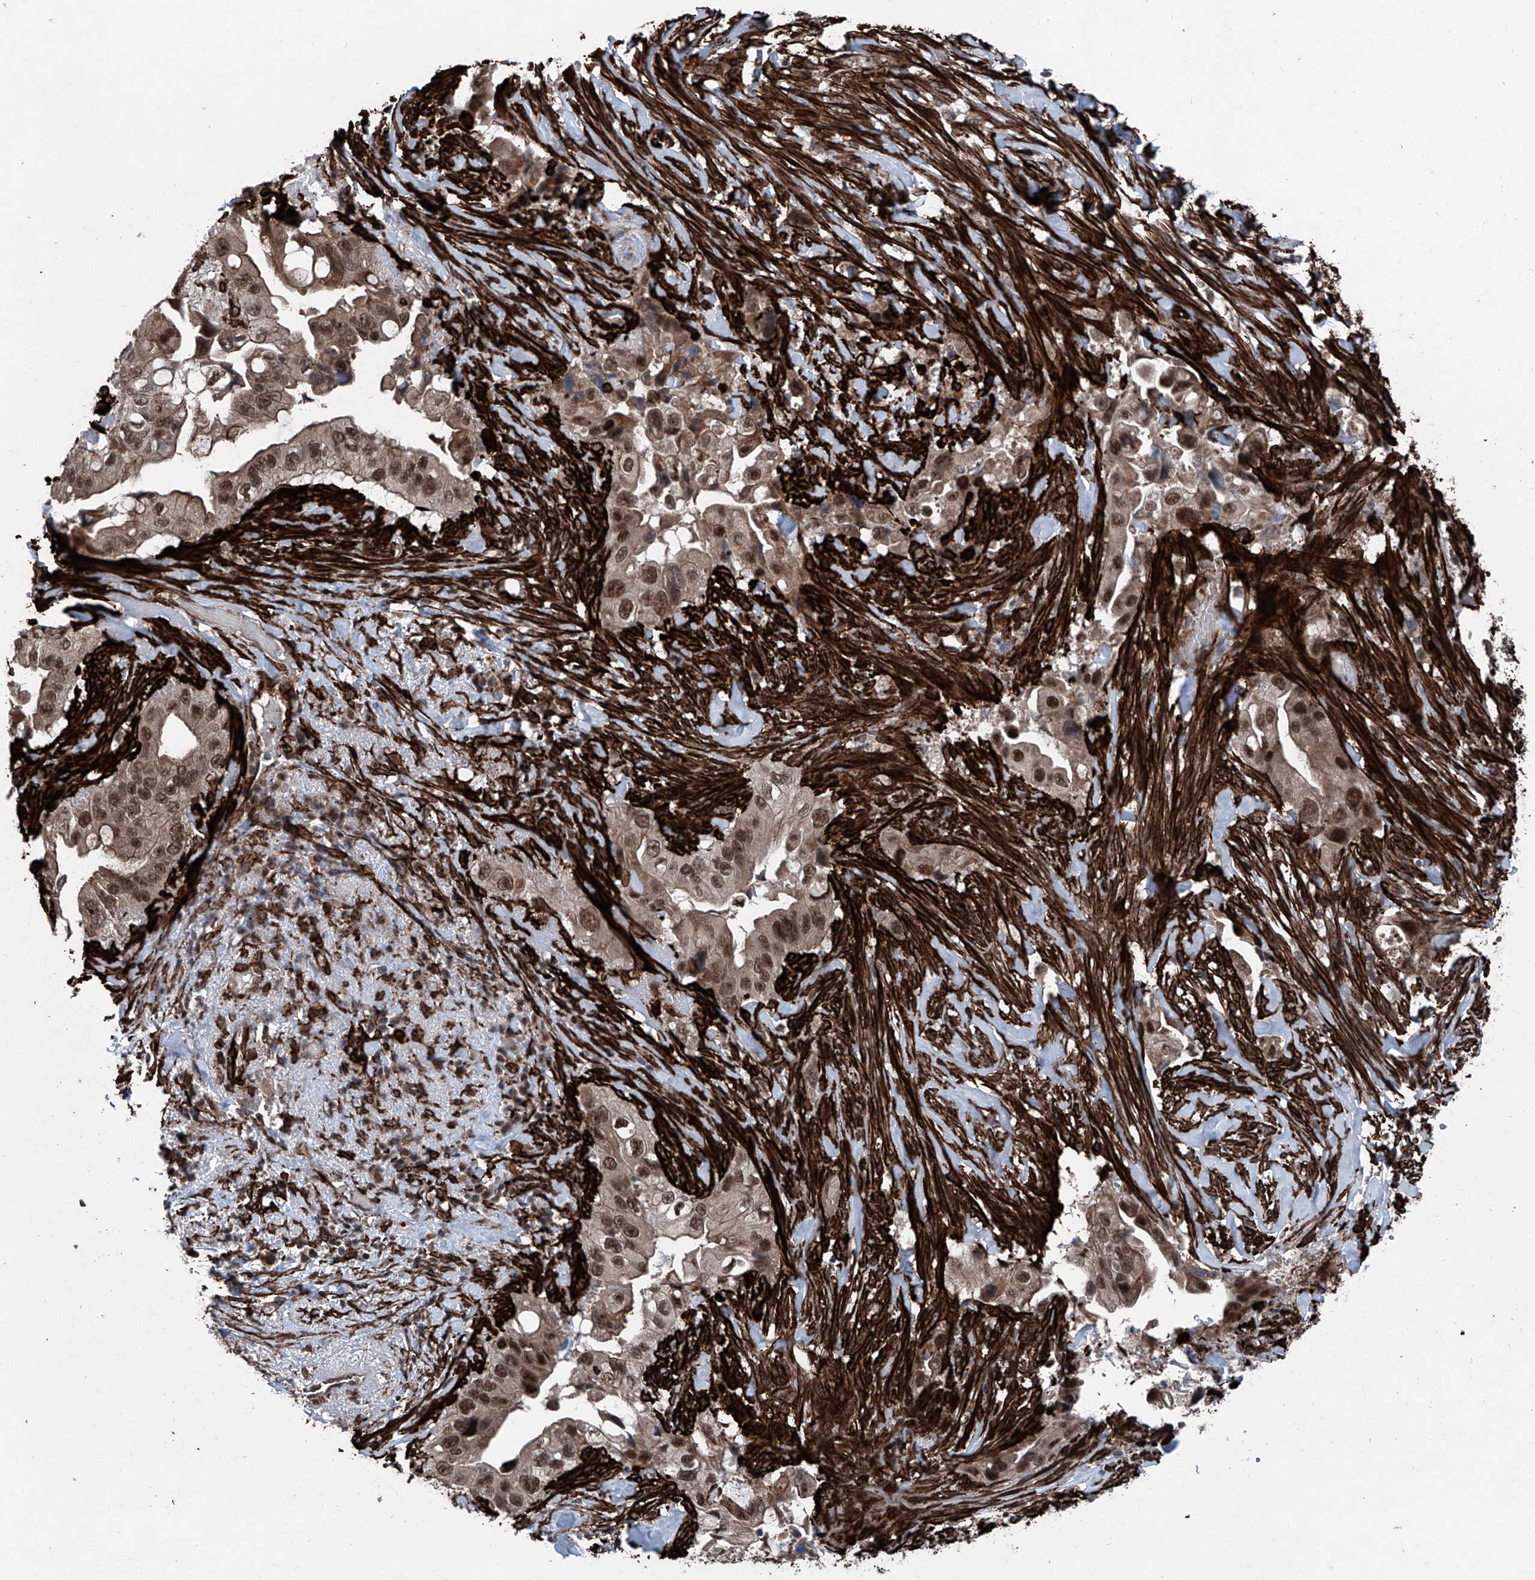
{"staining": {"intensity": "moderate", "quantity": ">75%", "location": "cytoplasmic/membranous,nuclear"}, "tissue": "pancreatic cancer", "cell_type": "Tumor cells", "image_type": "cancer", "snomed": [{"axis": "morphology", "description": "Inflammation, NOS"}, {"axis": "morphology", "description": "Adenocarcinoma, NOS"}, {"axis": "topography", "description": "Pancreas"}], "caption": "Brown immunohistochemical staining in pancreatic cancer exhibits moderate cytoplasmic/membranous and nuclear expression in about >75% of tumor cells.", "gene": "COA7", "patient": {"sex": "female", "age": 56}}